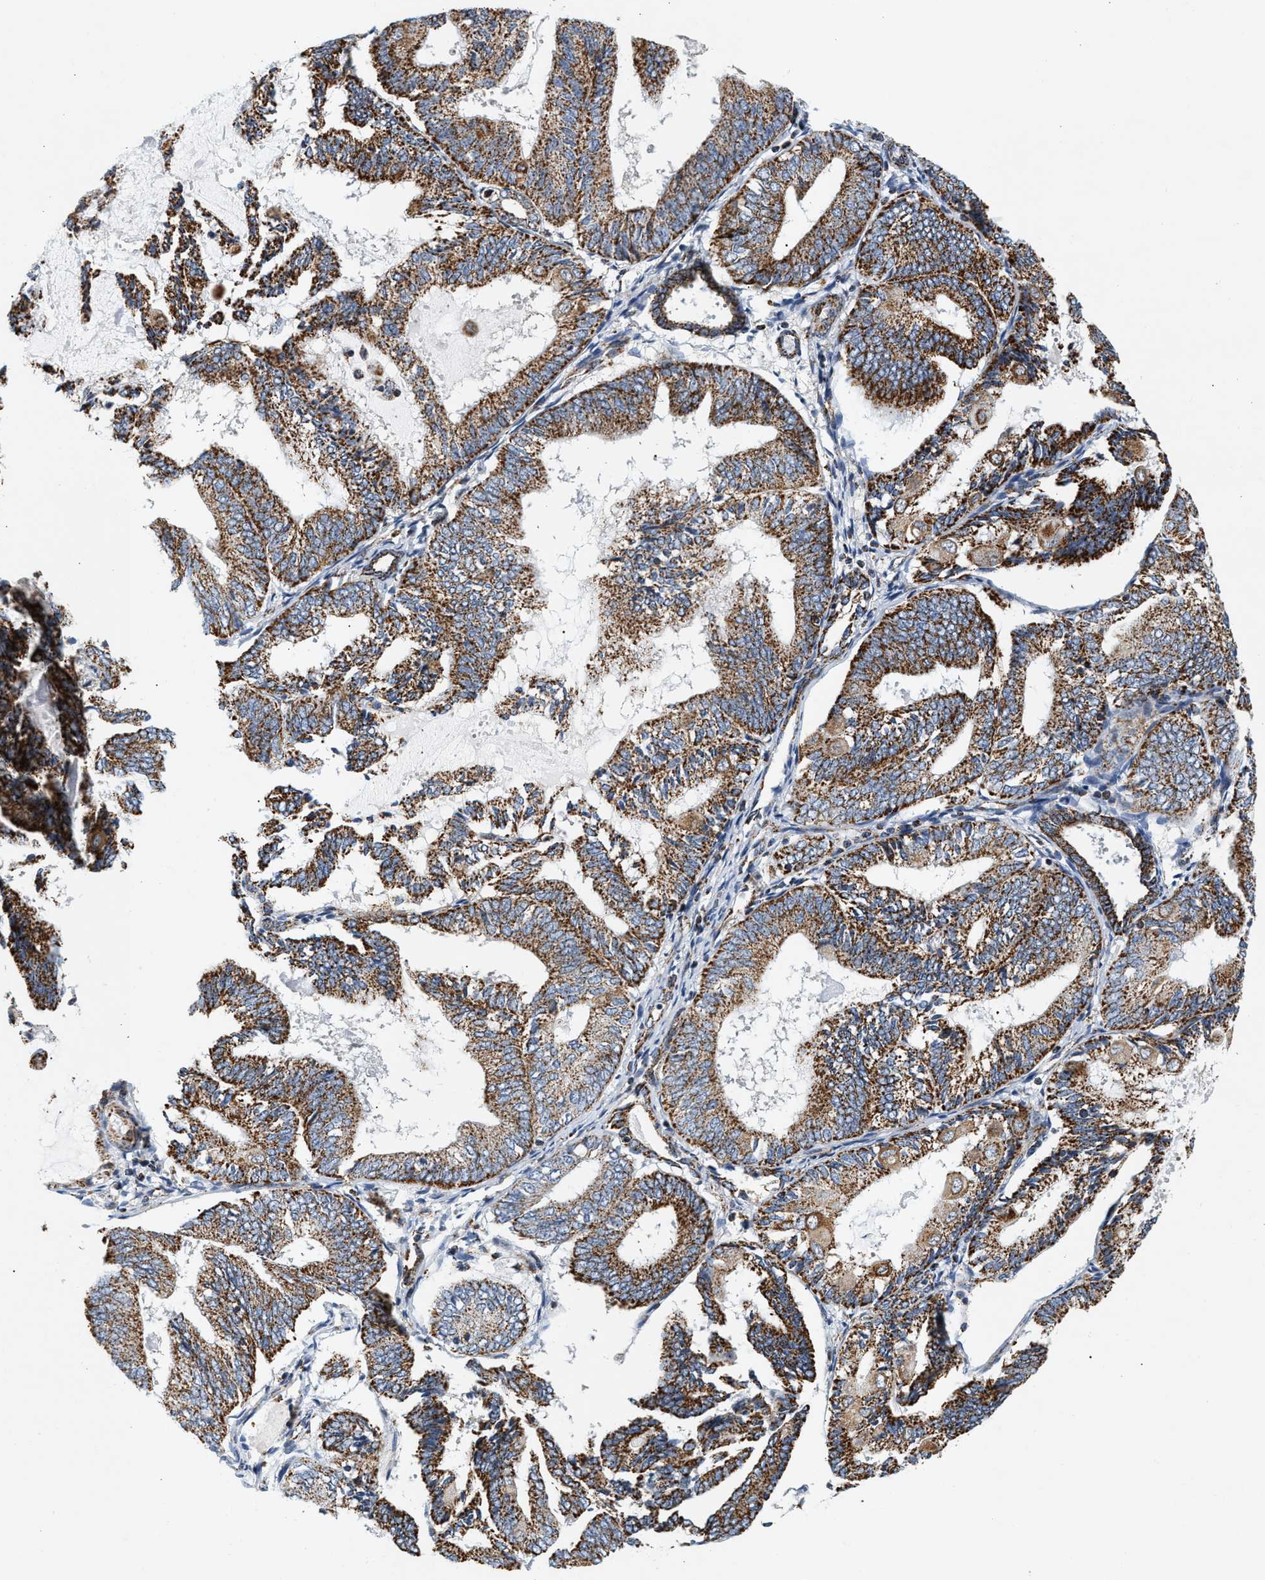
{"staining": {"intensity": "moderate", "quantity": ">75%", "location": "cytoplasmic/membranous"}, "tissue": "endometrial cancer", "cell_type": "Tumor cells", "image_type": "cancer", "snomed": [{"axis": "morphology", "description": "Adenocarcinoma, NOS"}, {"axis": "topography", "description": "Endometrium"}], "caption": "Endometrial adenocarcinoma tissue shows moderate cytoplasmic/membranous staining in about >75% of tumor cells, visualized by immunohistochemistry.", "gene": "PDE1A", "patient": {"sex": "female", "age": 81}}